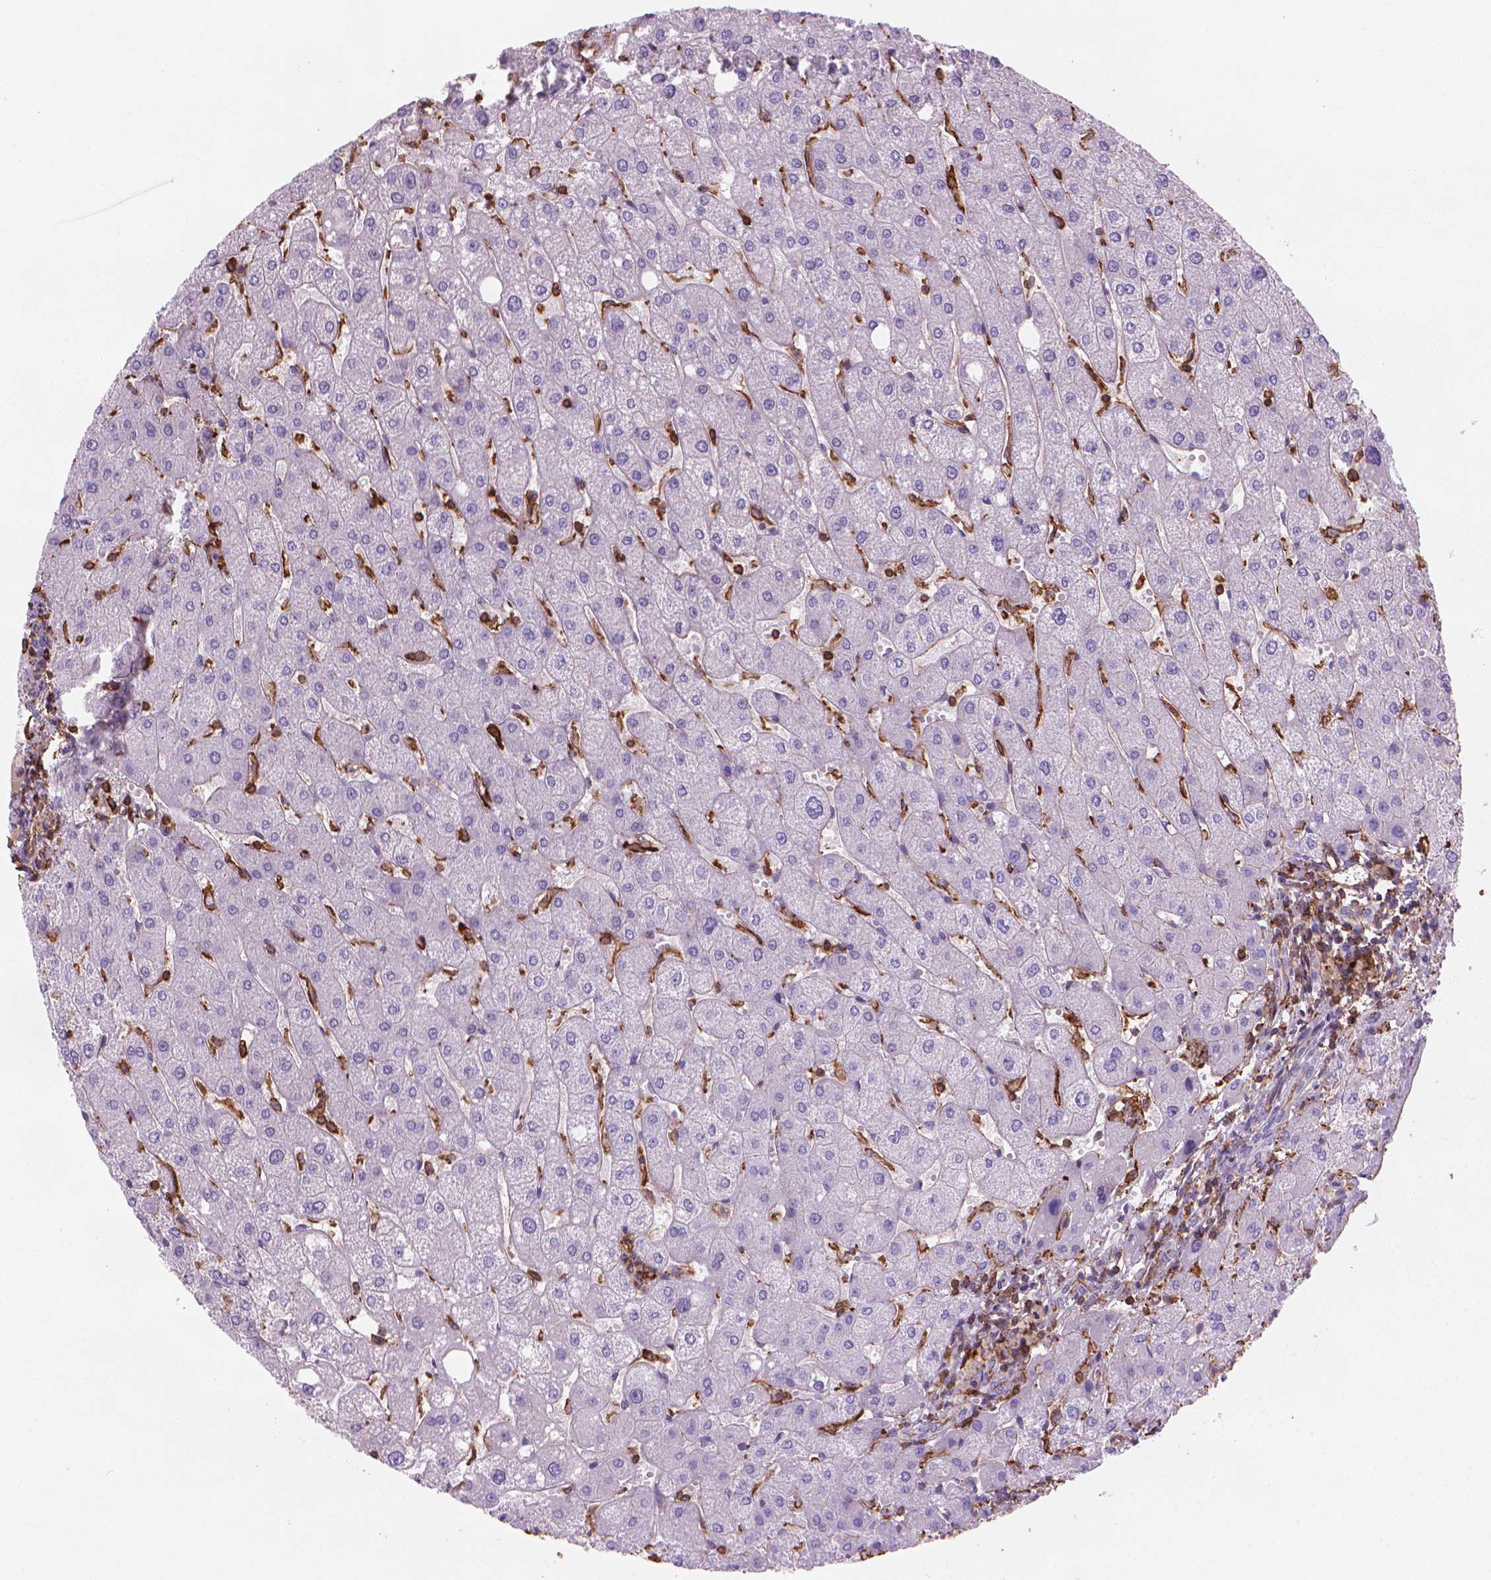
{"staining": {"intensity": "moderate", "quantity": "<25%", "location": "cytoplasmic/membranous"}, "tissue": "liver", "cell_type": "Cholangiocytes", "image_type": "normal", "snomed": [{"axis": "morphology", "description": "Normal tissue, NOS"}, {"axis": "topography", "description": "Liver"}], "caption": "A low amount of moderate cytoplasmic/membranous expression is present in approximately <25% of cholangiocytes in benign liver. The protein of interest is stained brown, and the nuclei are stained in blue (DAB IHC with brightfield microscopy, high magnification).", "gene": "PATJ", "patient": {"sex": "male", "age": 67}}